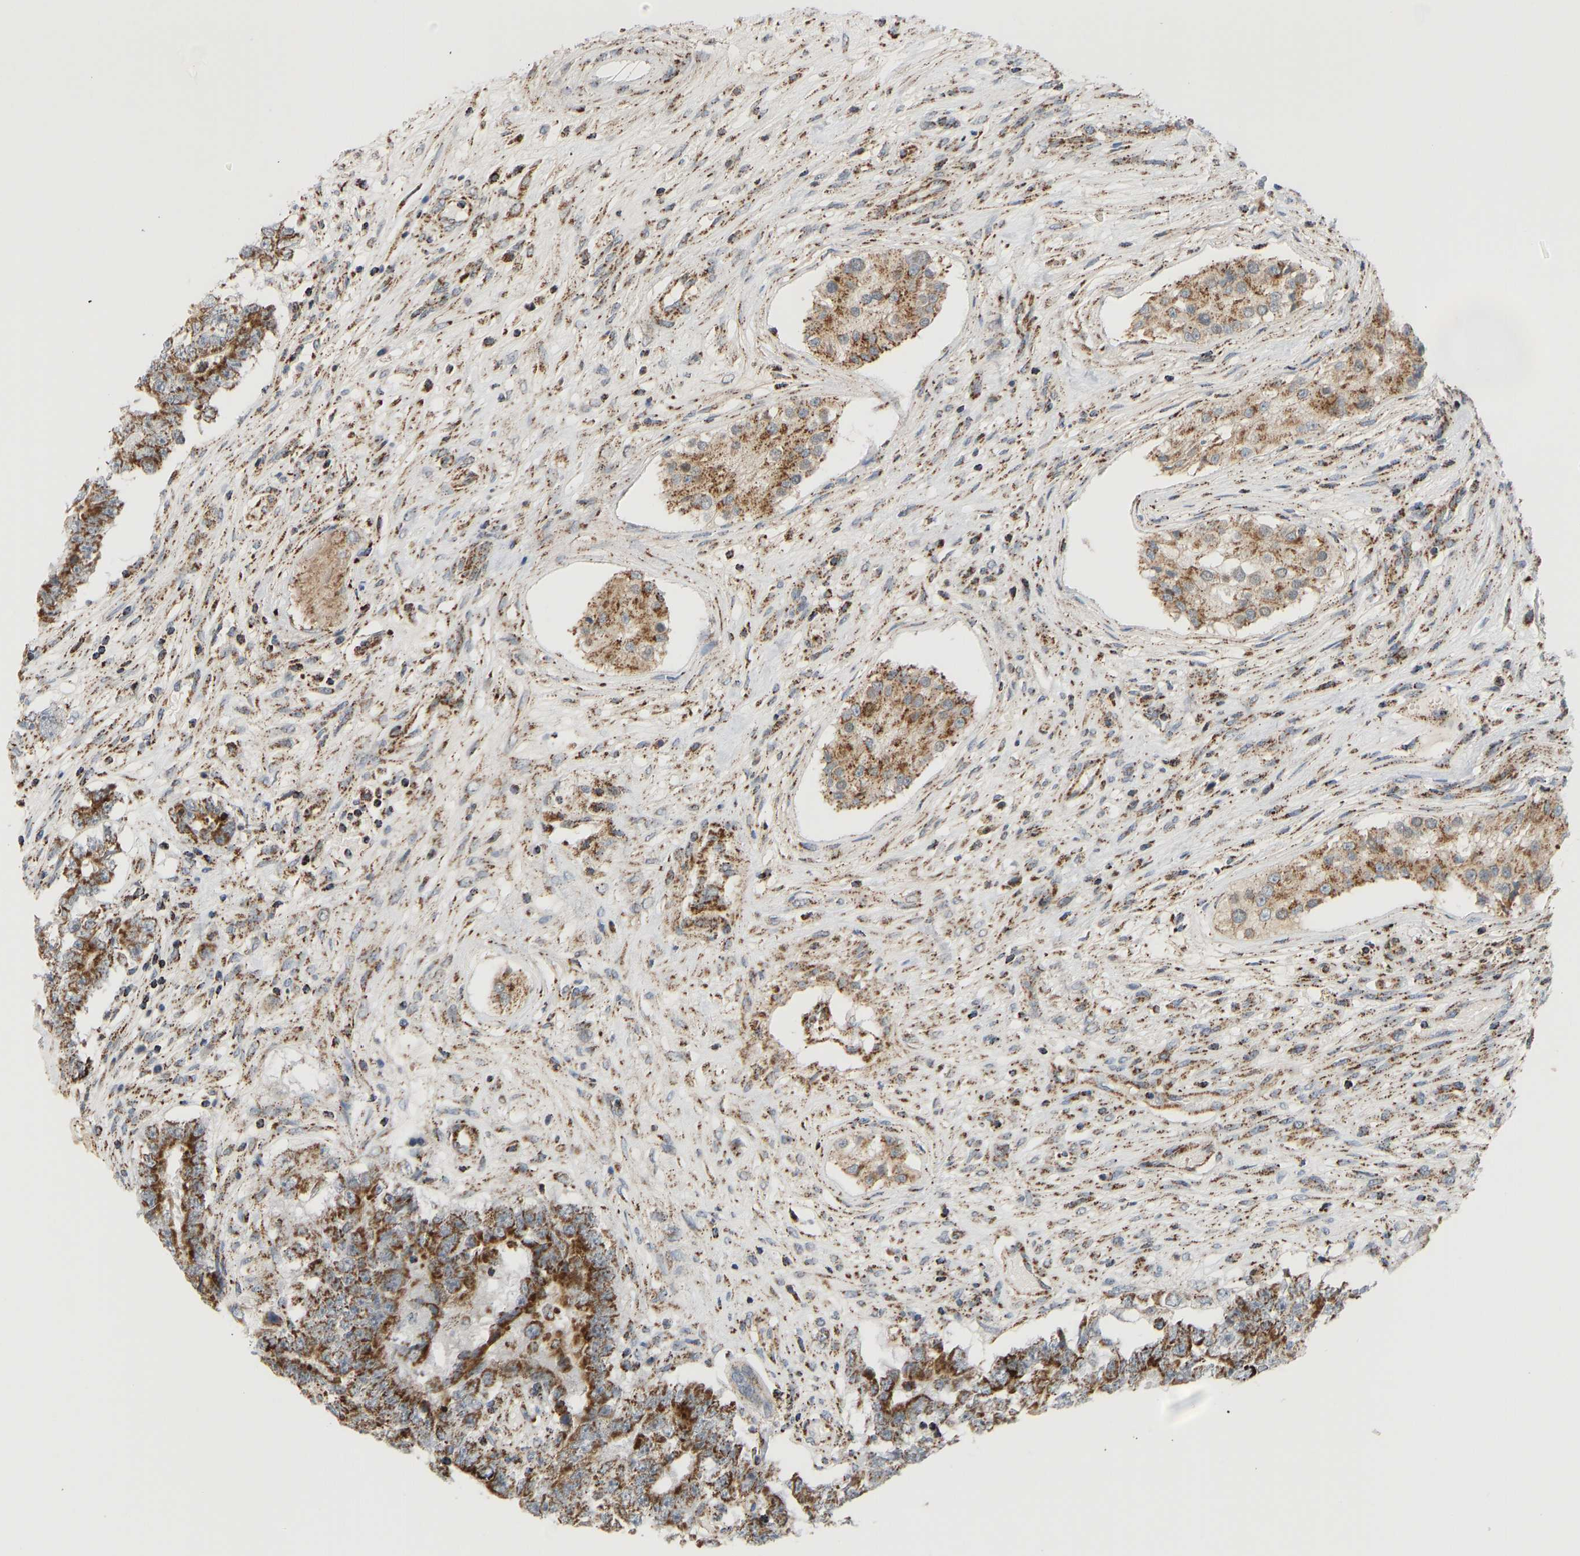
{"staining": {"intensity": "strong", "quantity": ">75%", "location": "cytoplasmic/membranous"}, "tissue": "testis cancer", "cell_type": "Tumor cells", "image_type": "cancer", "snomed": [{"axis": "morphology", "description": "Carcinoma, Embryonal, NOS"}, {"axis": "topography", "description": "Testis"}], "caption": "Immunohistochemistry histopathology image of testis cancer stained for a protein (brown), which exhibits high levels of strong cytoplasmic/membranous staining in approximately >75% of tumor cells.", "gene": "GPSM2", "patient": {"sex": "male", "age": 25}}